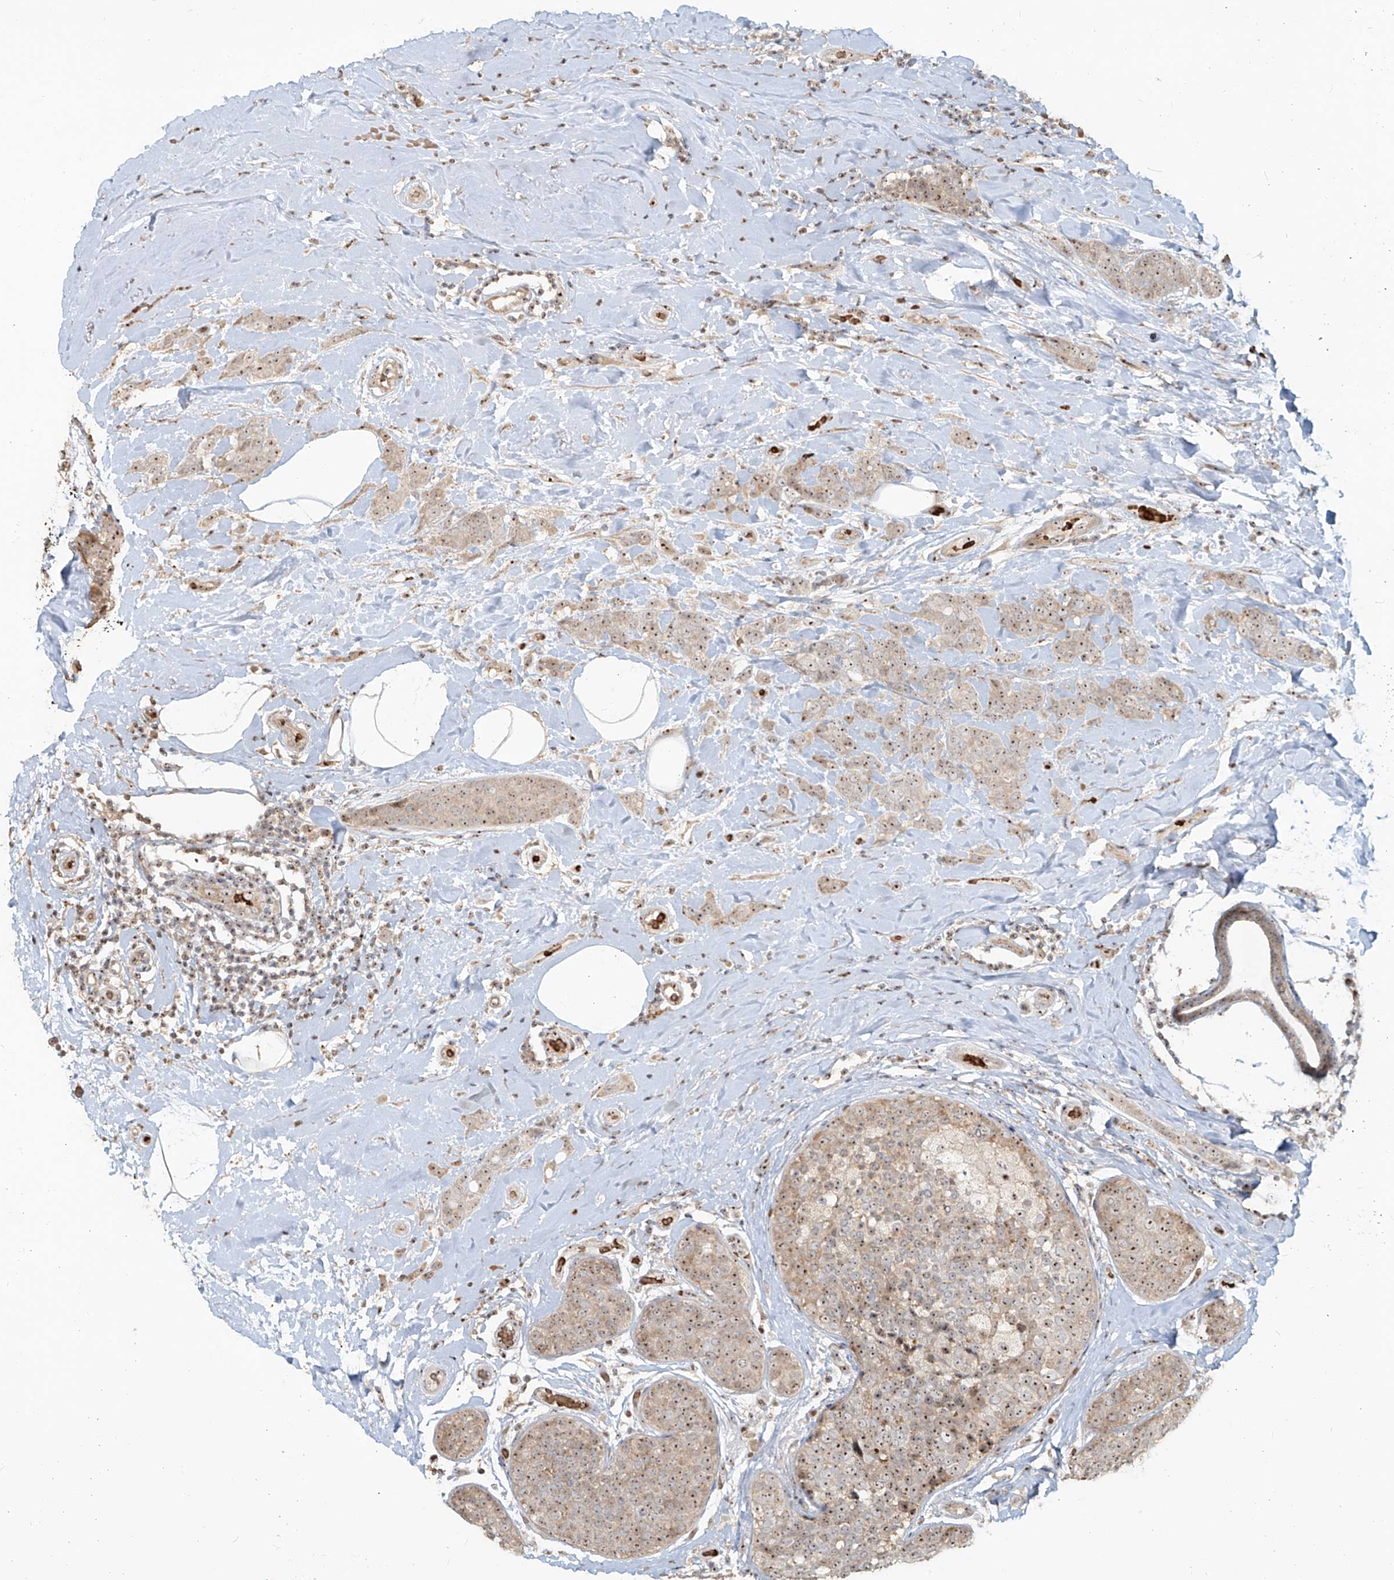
{"staining": {"intensity": "moderate", "quantity": ">75%", "location": "cytoplasmic/membranous,nuclear"}, "tissue": "breast cancer", "cell_type": "Tumor cells", "image_type": "cancer", "snomed": [{"axis": "morphology", "description": "Lobular carcinoma, in situ"}, {"axis": "morphology", "description": "Lobular carcinoma"}, {"axis": "topography", "description": "Breast"}], "caption": "Immunohistochemical staining of human breast lobular carcinoma displays medium levels of moderate cytoplasmic/membranous and nuclear protein positivity in about >75% of tumor cells.", "gene": "BYSL", "patient": {"sex": "female", "age": 41}}